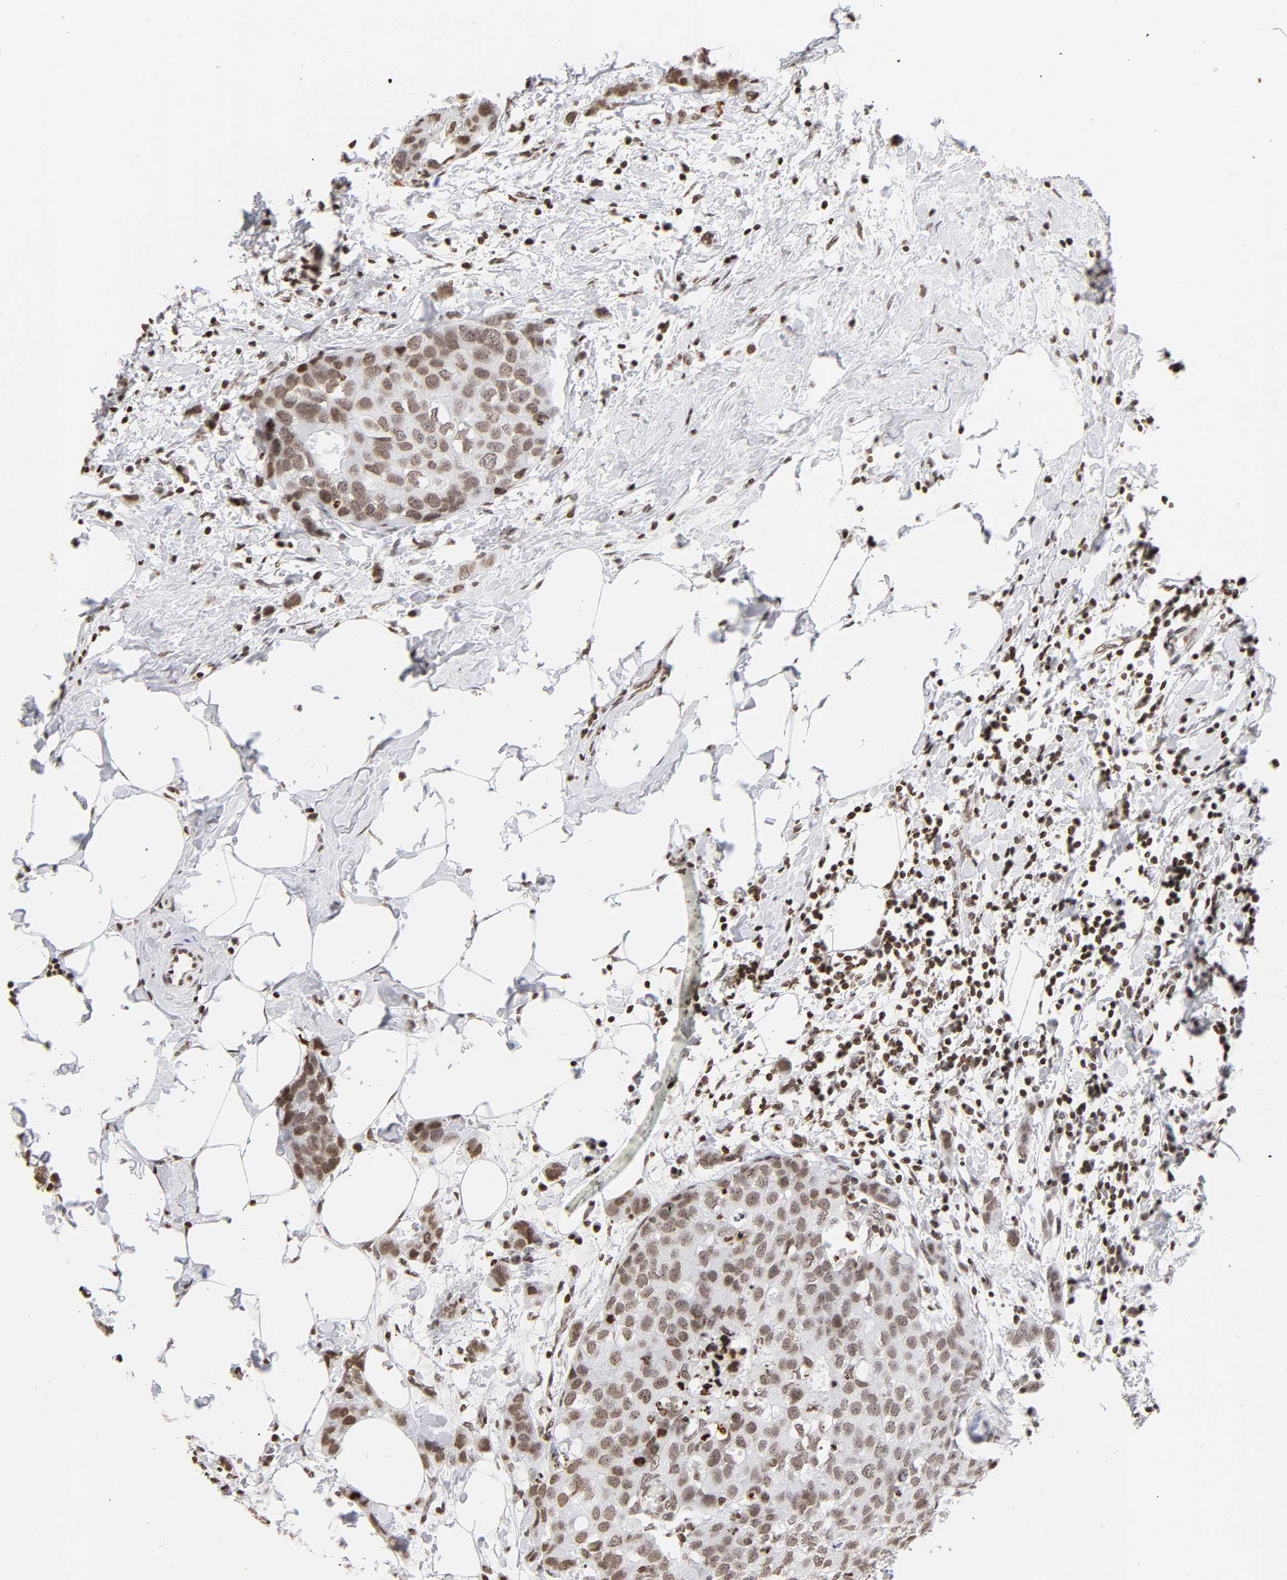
{"staining": {"intensity": "weak", "quantity": ">75%", "location": "nuclear"}, "tissue": "breast cancer", "cell_type": "Tumor cells", "image_type": "cancer", "snomed": [{"axis": "morphology", "description": "Normal tissue, NOS"}, {"axis": "morphology", "description": "Duct carcinoma"}, {"axis": "topography", "description": "Breast"}], "caption": "This is a histology image of IHC staining of breast cancer, which shows weak positivity in the nuclear of tumor cells.", "gene": "H2AC12", "patient": {"sex": "female", "age": 50}}